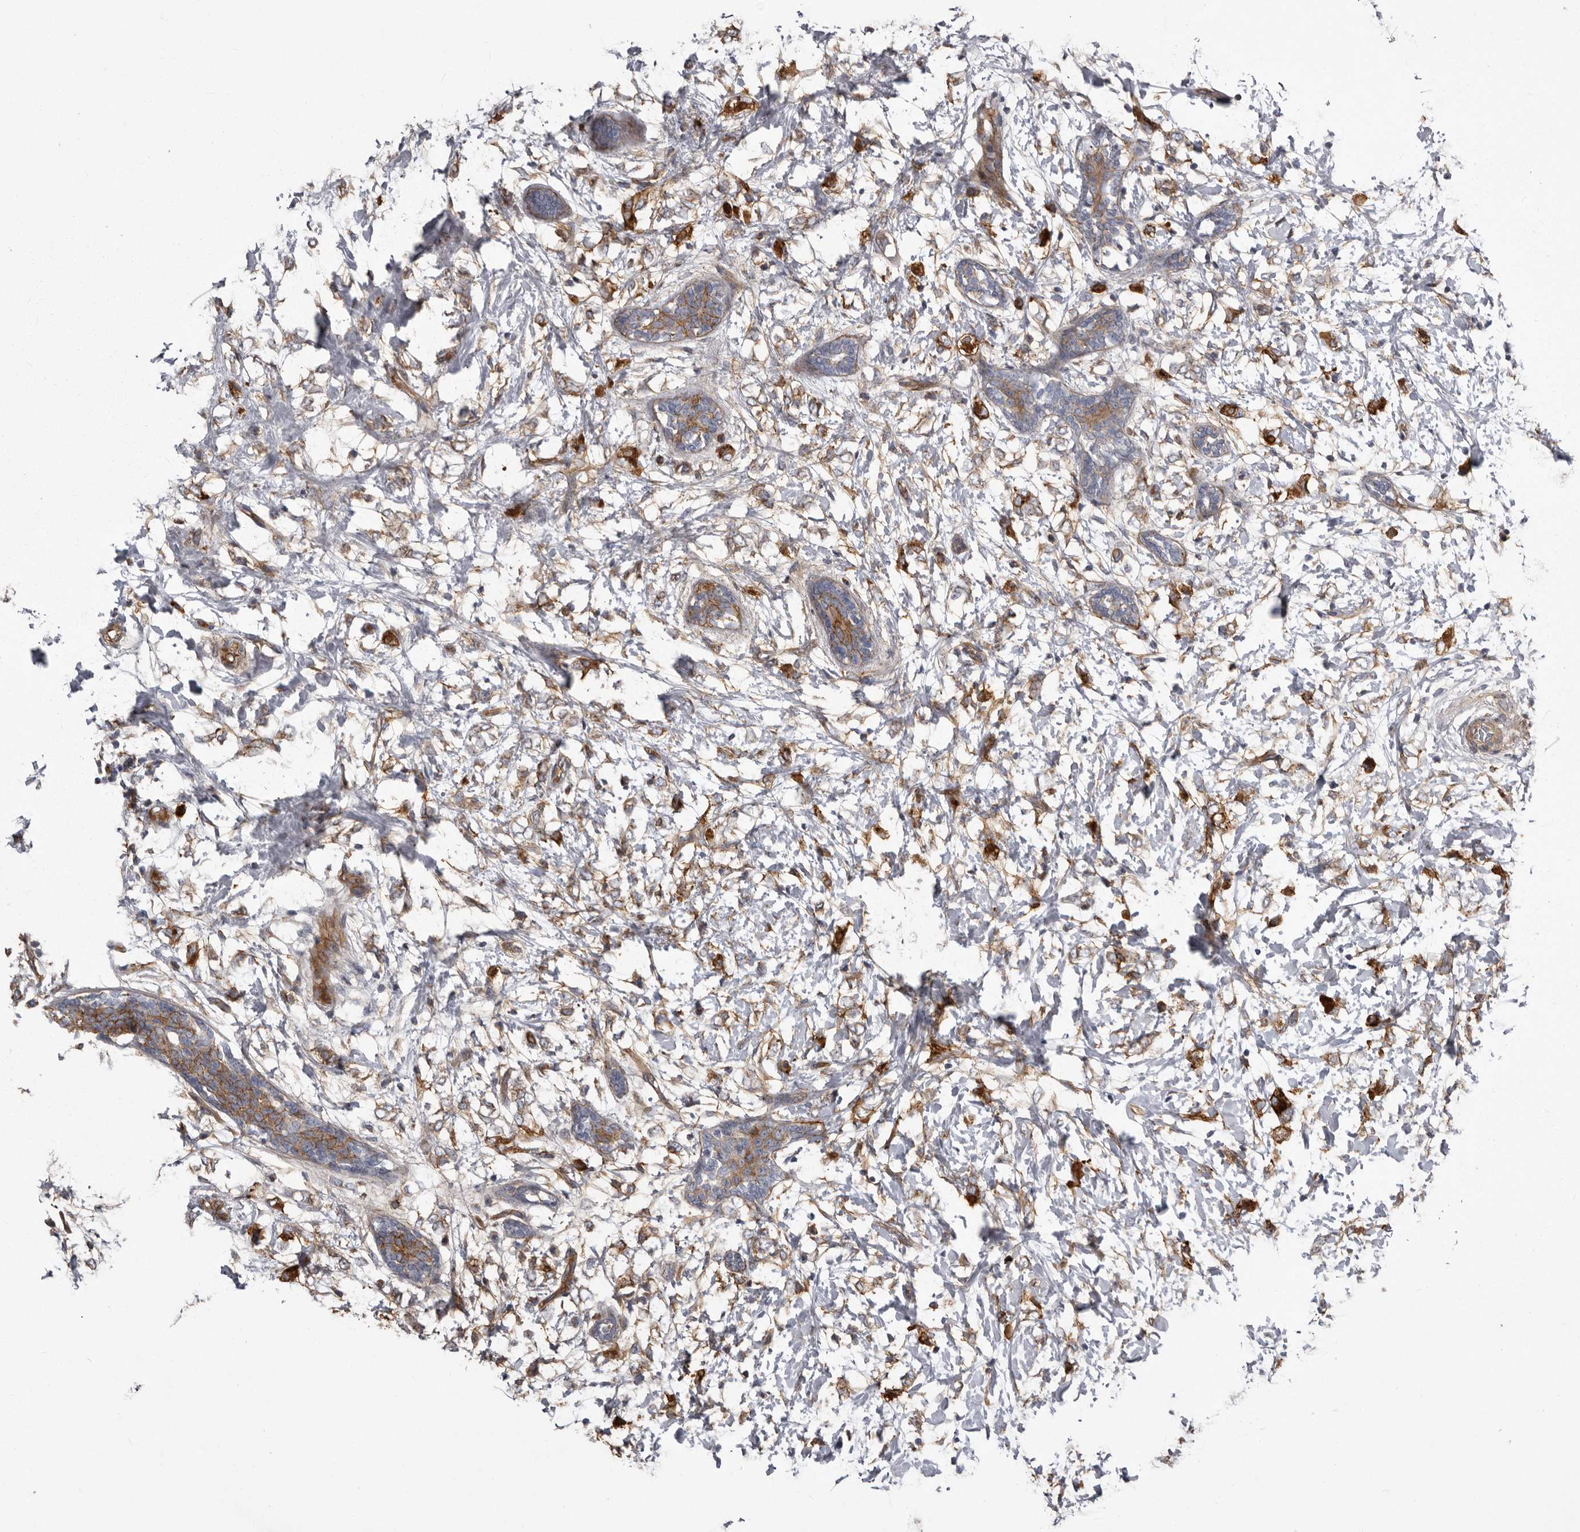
{"staining": {"intensity": "strong", "quantity": ">75%", "location": "cytoplasmic/membranous"}, "tissue": "breast cancer", "cell_type": "Tumor cells", "image_type": "cancer", "snomed": [{"axis": "morphology", "description": "Normal tissue, NOS"}, {"axis": "morphology", "description": "Lobular carcinoma"}, {"axis": "topography", "description": "Breast"}], "caption": "A brown stain labels strong cytoplasmic/membranous positivity of a protein in human lobular carcinoma (breast) tumor cells. (brown staining indicates protein expression, while blue staining denotes nuclei).", "gene": "ENAH", "patient": {"sex": "female", "age": 47}}